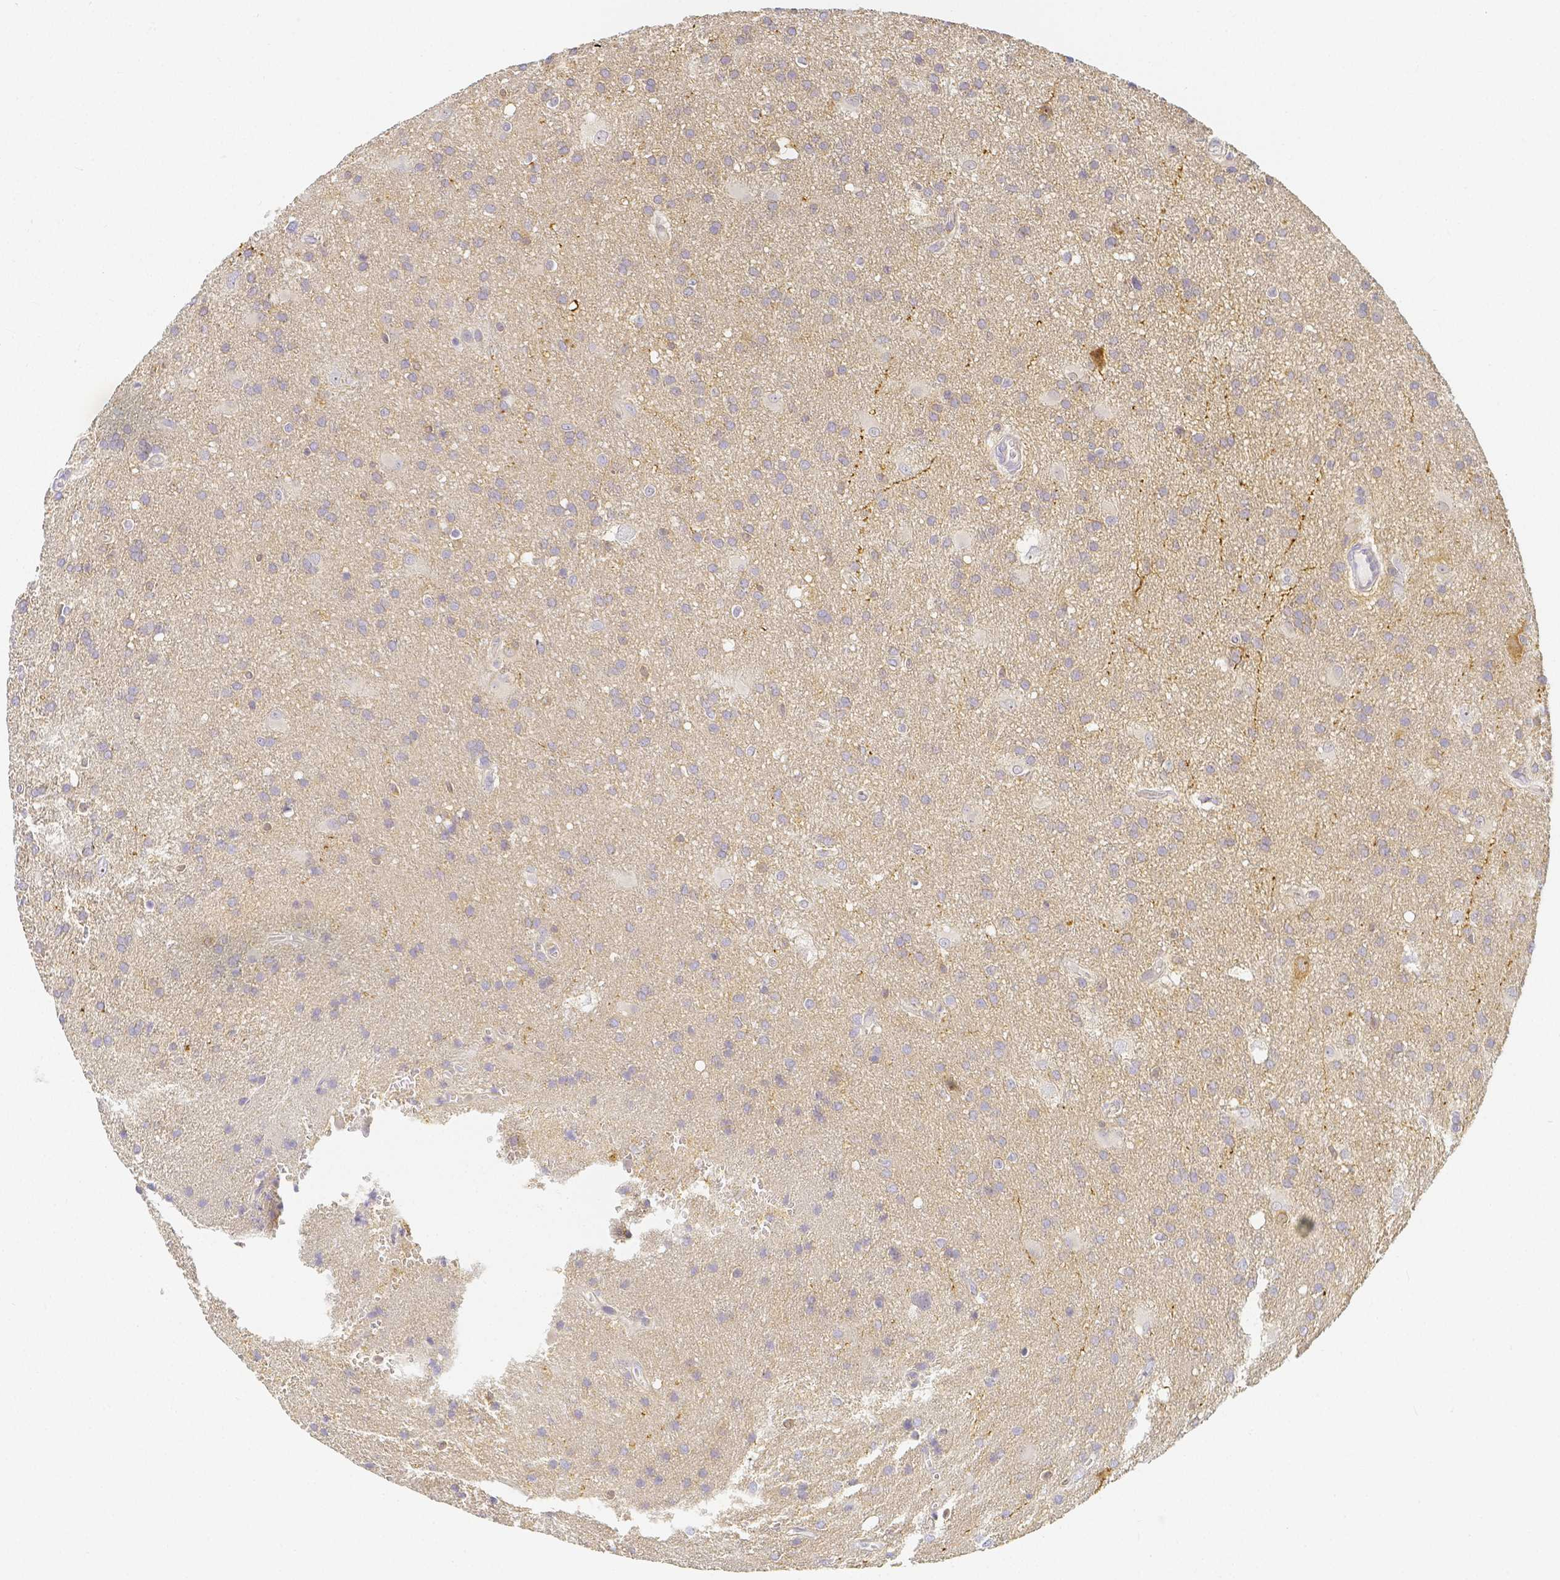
{"staining": {"intensity": "negative", "quantity": "none", "location": "none"}, "tissue": "glioma", "cell_type": "Tumor cells", "image_type": "cancer", "snomed": [{"axis": "morphology", "description": "Glioma, malignant, Low grade"}, {"axis": "topography", "description": "Brain"}], "caption": "This micrograph is of malignant glioma (low-grade) stained with immunohistochemistry (IHC) to label a protein in brown with the nuclei are counter-stained blue. There is no expression in tumor cells.", "gene": "KCNH1", "patient": {"sex": "male", "age": 66}}